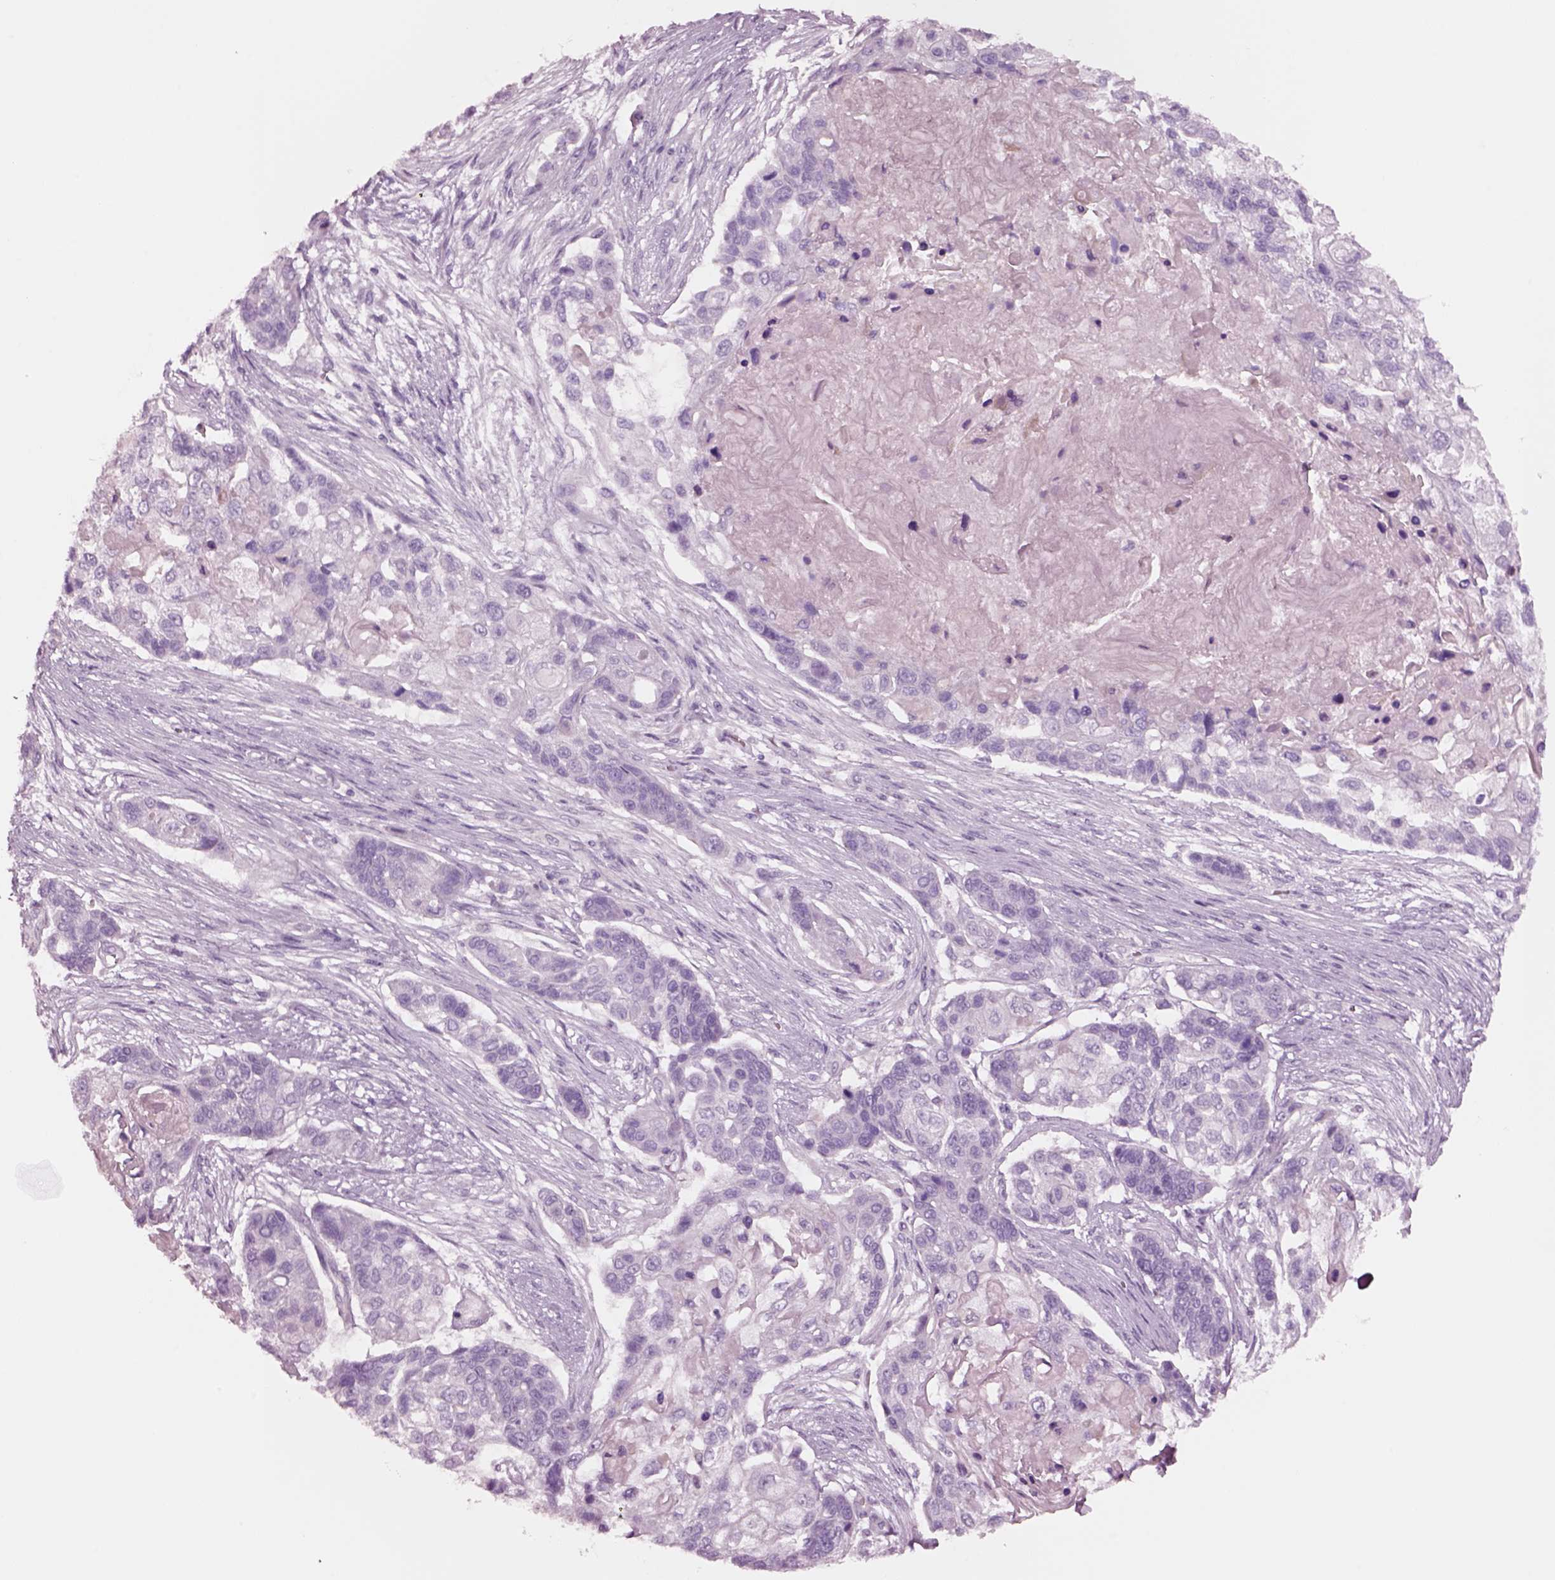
{"staining": {"intensity": "negative", "quantity": "none", "location": "none"}, "tissue": "lung cancer", "cell_type": "Tumor cells", "image_type": "cancer", "snomed": [{"axis": "morphology", "description": "Squamous cell carcinoma, NOS"}, {"axis": "topography", "description": "Lung"}], "caption": "Tumor cells show no significant protein staining in lung squamous cell carcinoma.", "gene": "NMRK2", "patient": {"sex": "male", "age": 69}}